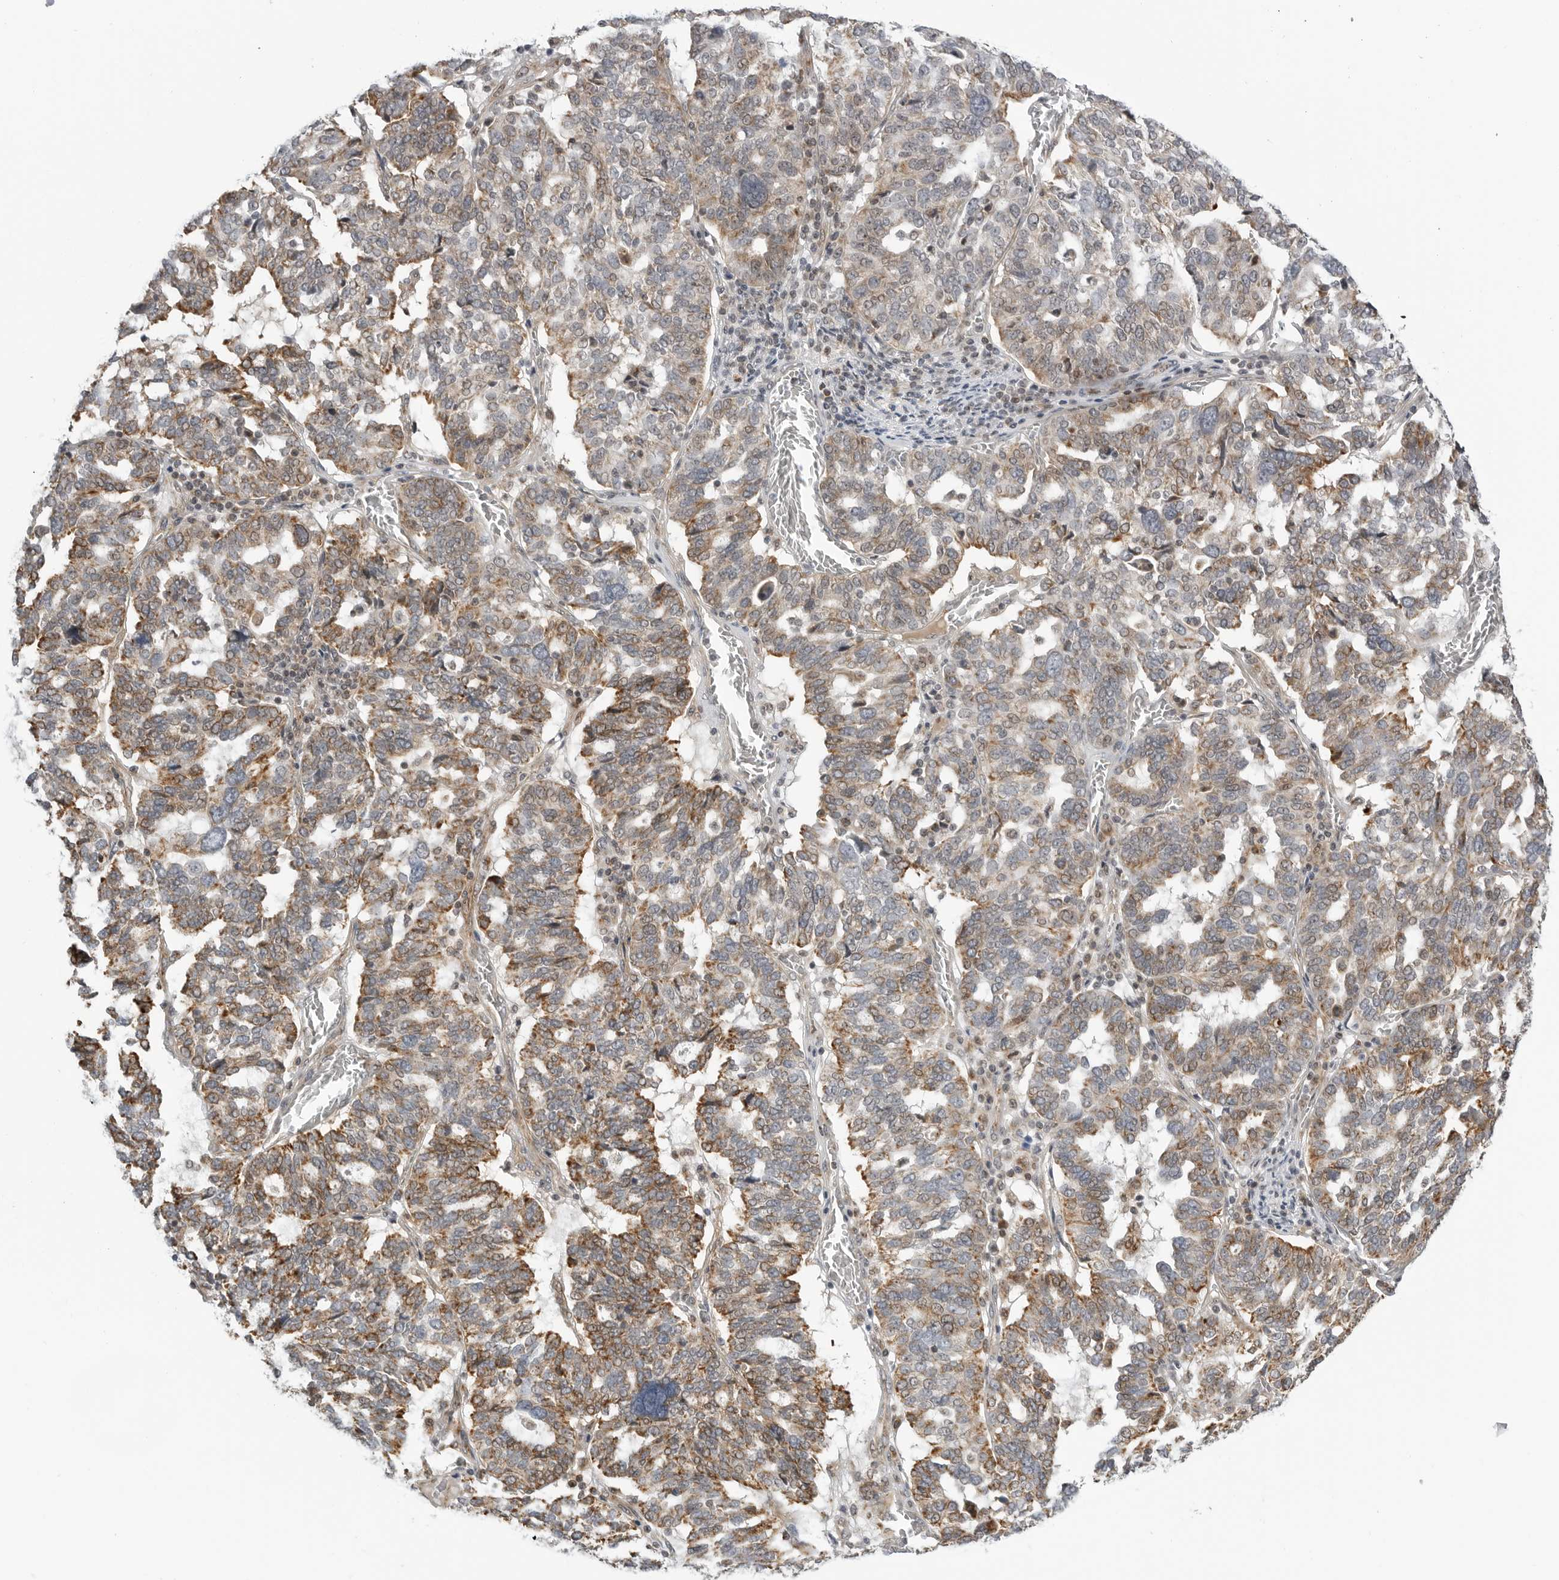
{"staining": {"intensity": "moderate", "quantity": "25%-75%", "location": "cytoplasmic/membranous"}, "tissue": "ovarian cancer", "cell_type": "Tumor cells", "image_type": "cancer", "snomed": [{"axis": "morphology", "description": "Cystadenocarcinoma, serous, NOS"}, {"axis": "topography", "description": "Ovary"}], "caption": "Brown immunohistochemical staining in ovarian cancer displays moderate cytoplasmic/membranous positivity in about 25%-75% of tumor cells.", "gene": "PEX2", "patient": {"sex": "female", "age": 59}}